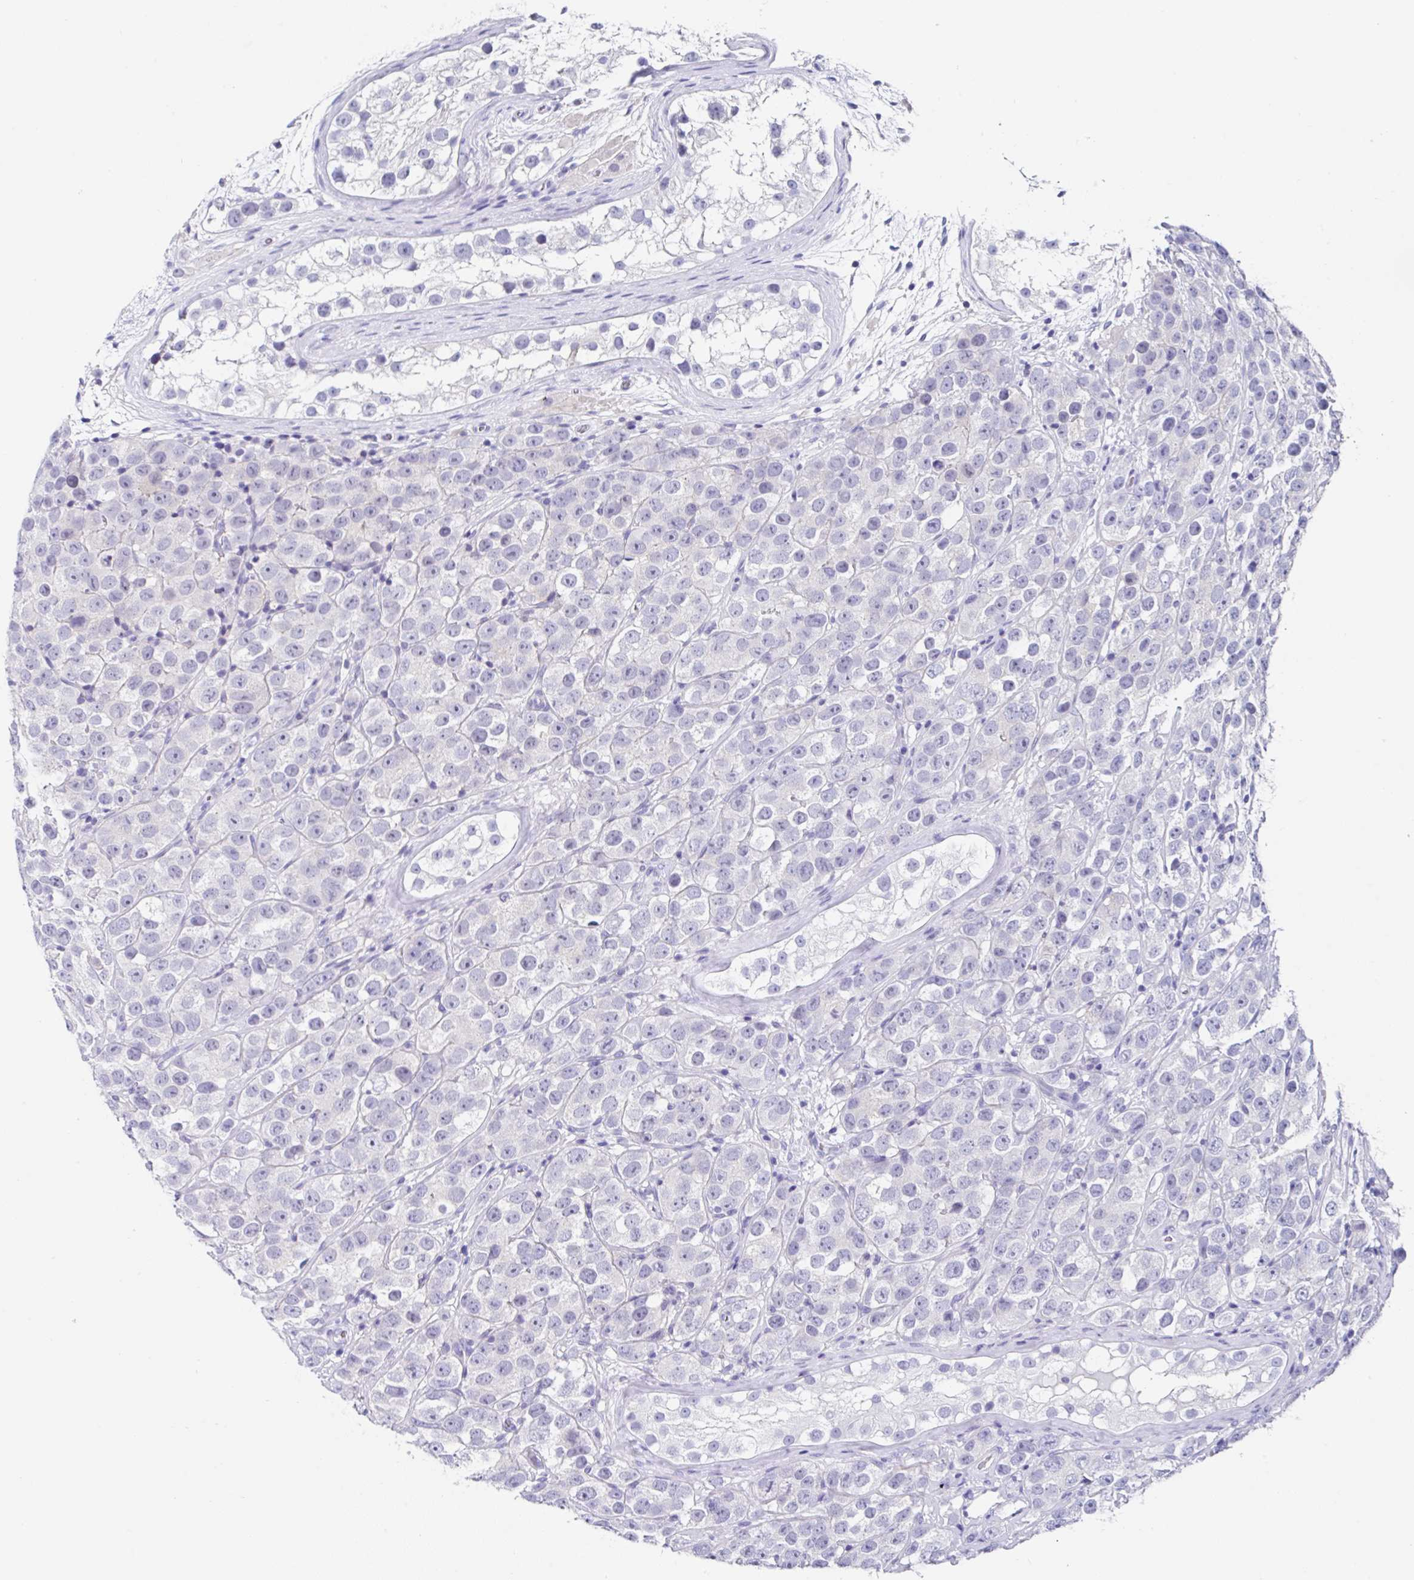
{"staining": {"intensity": "negative", "quantity": "none", "location": "none"}, "tissue": "testis cancer", "cell_type": "Tumor cells", "image_type": "cancer", "snomed": [{"axis": "morphology", "description": "Seminoma, NOS"}, {"axis": "topography", "description": "Testis"}], "caption": "High power microscopy image of an immunohistochemistry histopathology image of testis seminoma, revealing no significant expression in tumor cells.", "gene": "UGT3A1", "patient": {"sex": "male", "age": 28}}